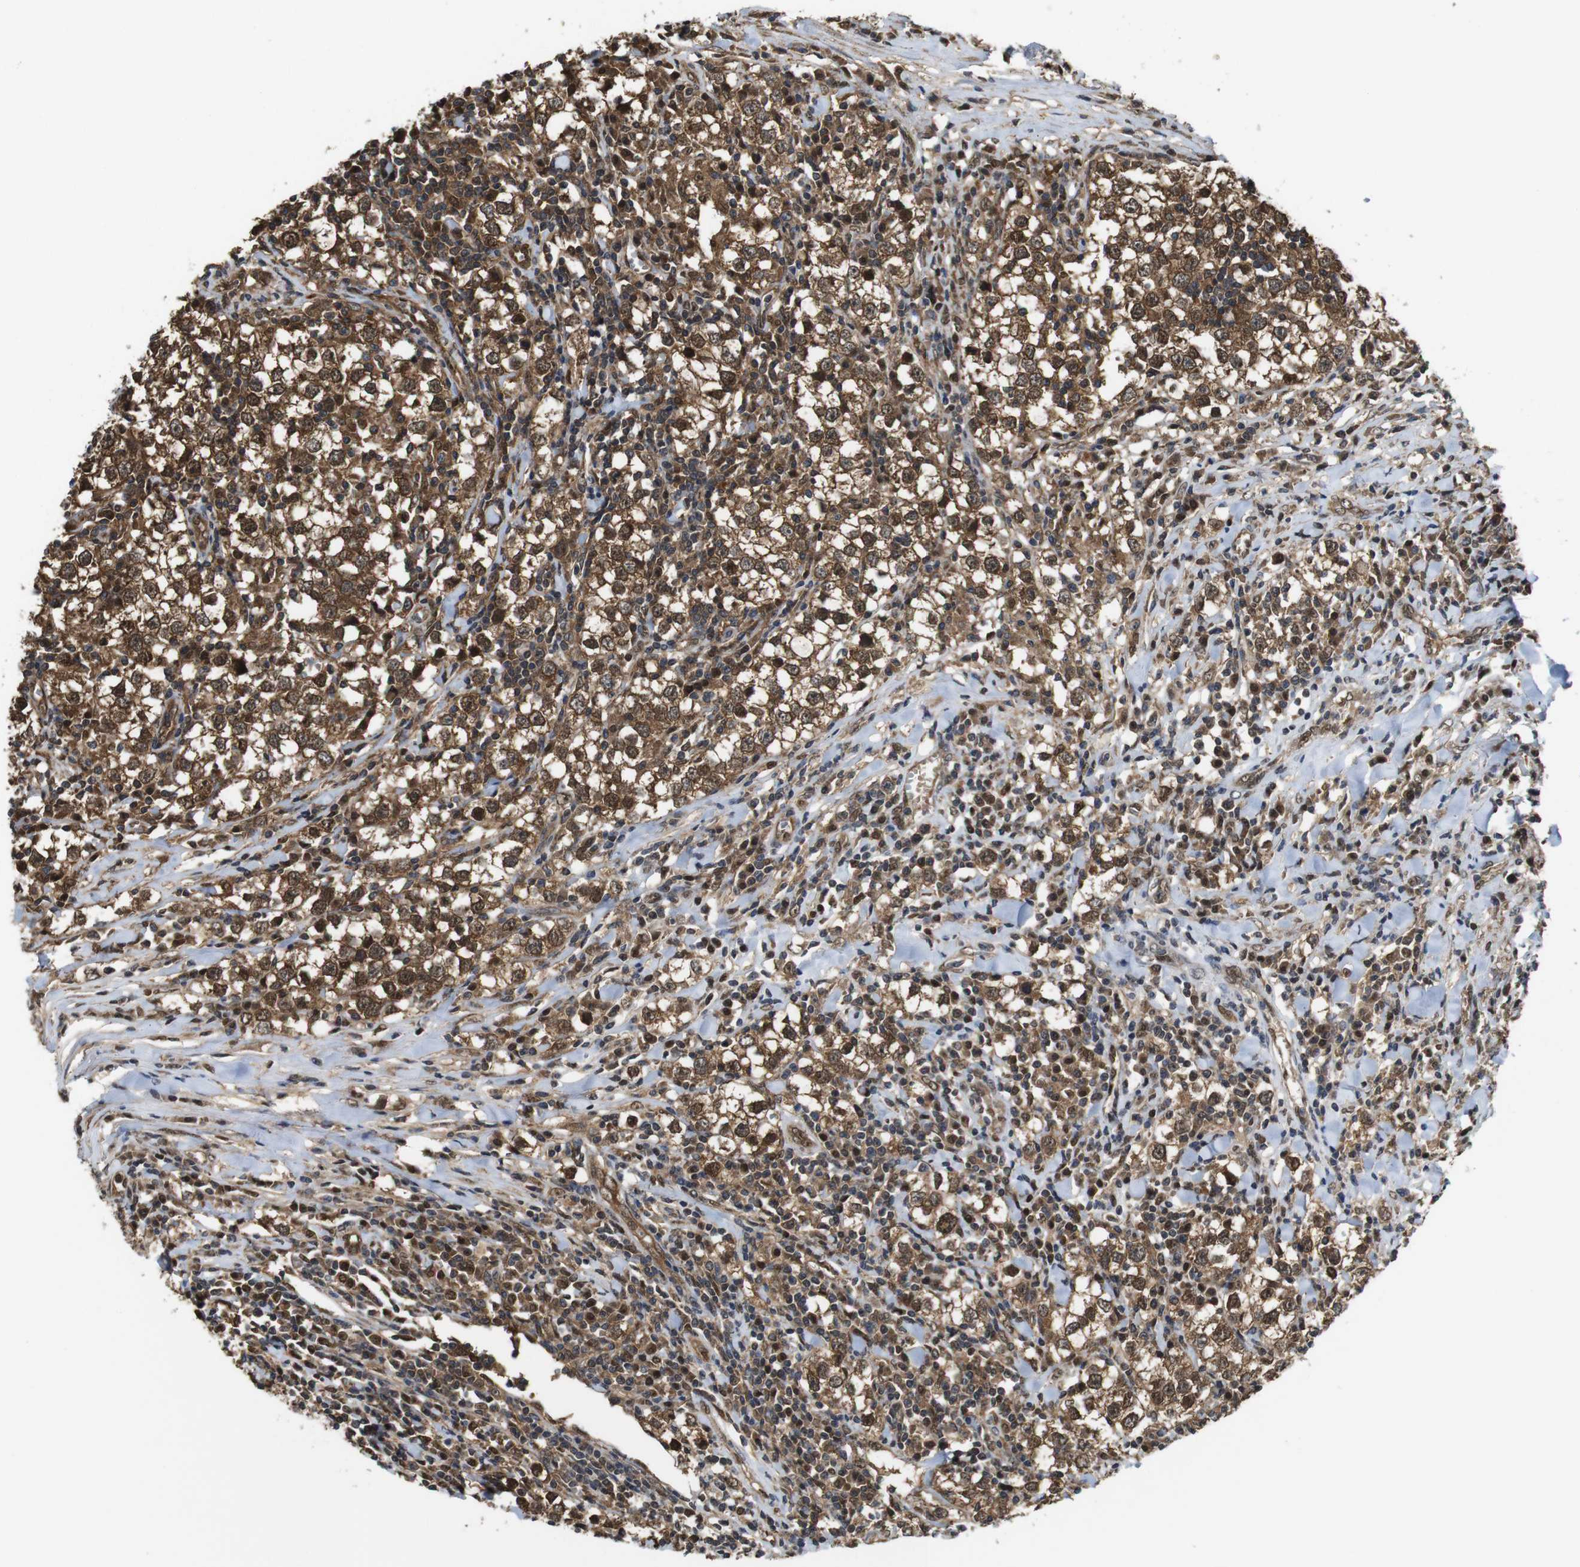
{"staining": {"intensity": "strong", "quantity": ">75%", "location": "cytoplasmic/membranous,nuclear"}, "tissue": "testis cancer", "cell_type": "Tumor cells", "image_type": "cancer", "snomed": [{"axis": "morphology", "description": "Seminoma, NOS"}, {"axis": "morphology", "description": "Carcinoma, Embryonal, NOS"}, {"axis": "topography", "description": "Testis"}], "caption": "The histopathology image shows a brown stain indicating the presence of a protein in the cytoplasmic/membranous and nuclear of tumor cells in testis cancer.", "gene": "YWHAG", "patient": {"sex": "male", "age": 36}}